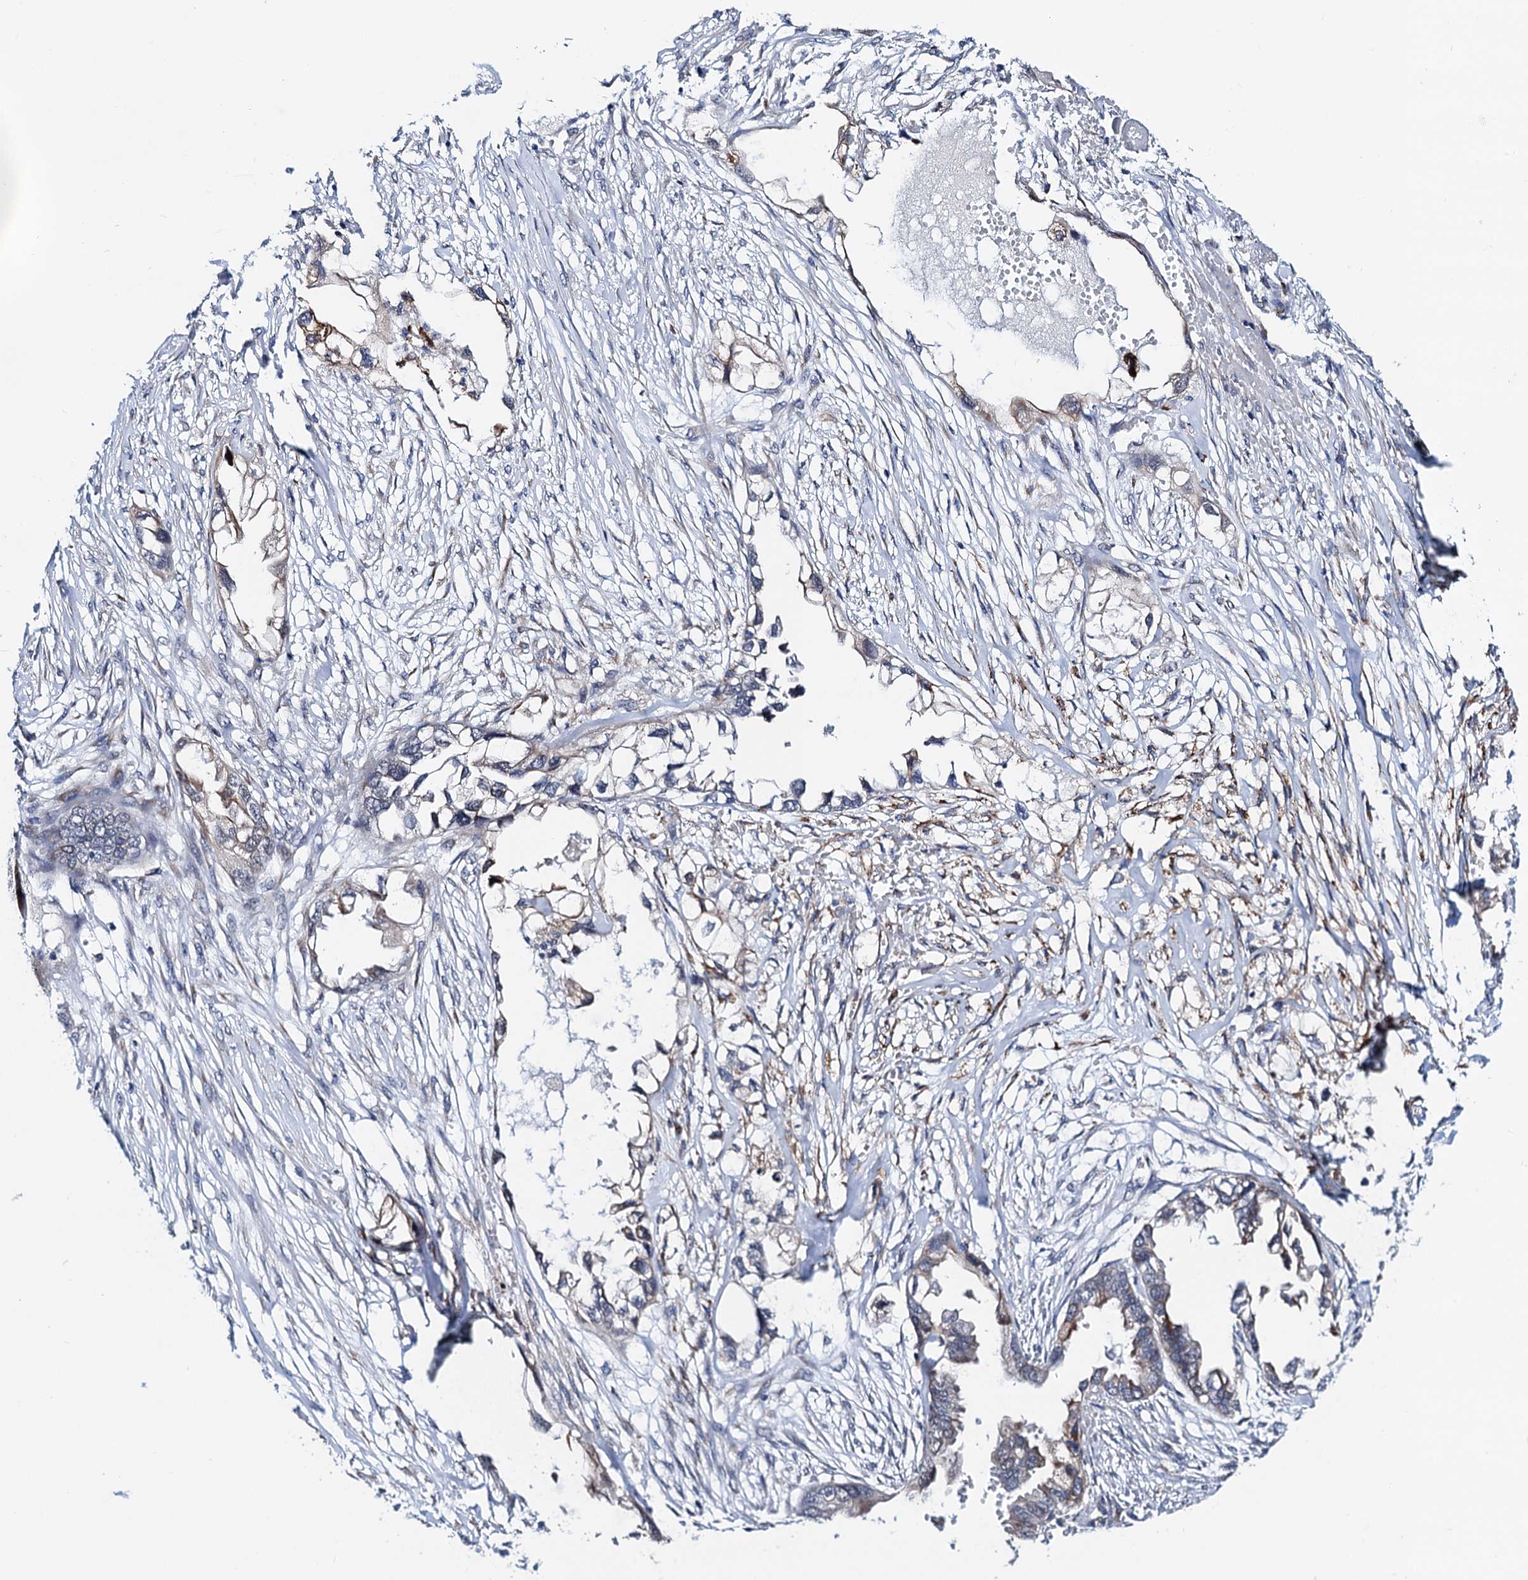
{"staining": {"intensity": "weak", "quantity": "<25%", "location": "cytoplasmic/membranous"}, "tissue": "endometrial cancer", "cell_type": "Tumor cells", "image_type": "cancer", "snomed": [{"axis": "morphology", "description": "Adenocarcinoma, NOS"}, {"axis": "morphology", "description": "Adenocarcinoma, metastatic, NOS"}, {"axis": "topography", "description": "Adipose tissue"}, {"axis": "topography", "description": "Endometrium"}], "caption": "Image shows no significant protein positivity in tumor cells of metastatic adenocarcinoma (endometrial). Brightfield microscopy of IHC stained with DAB (brown) and hematoxylin (blue), captured at high magnification.", "gene": "SLC7A10", "patient": {"sex": "female", "age": 67}}